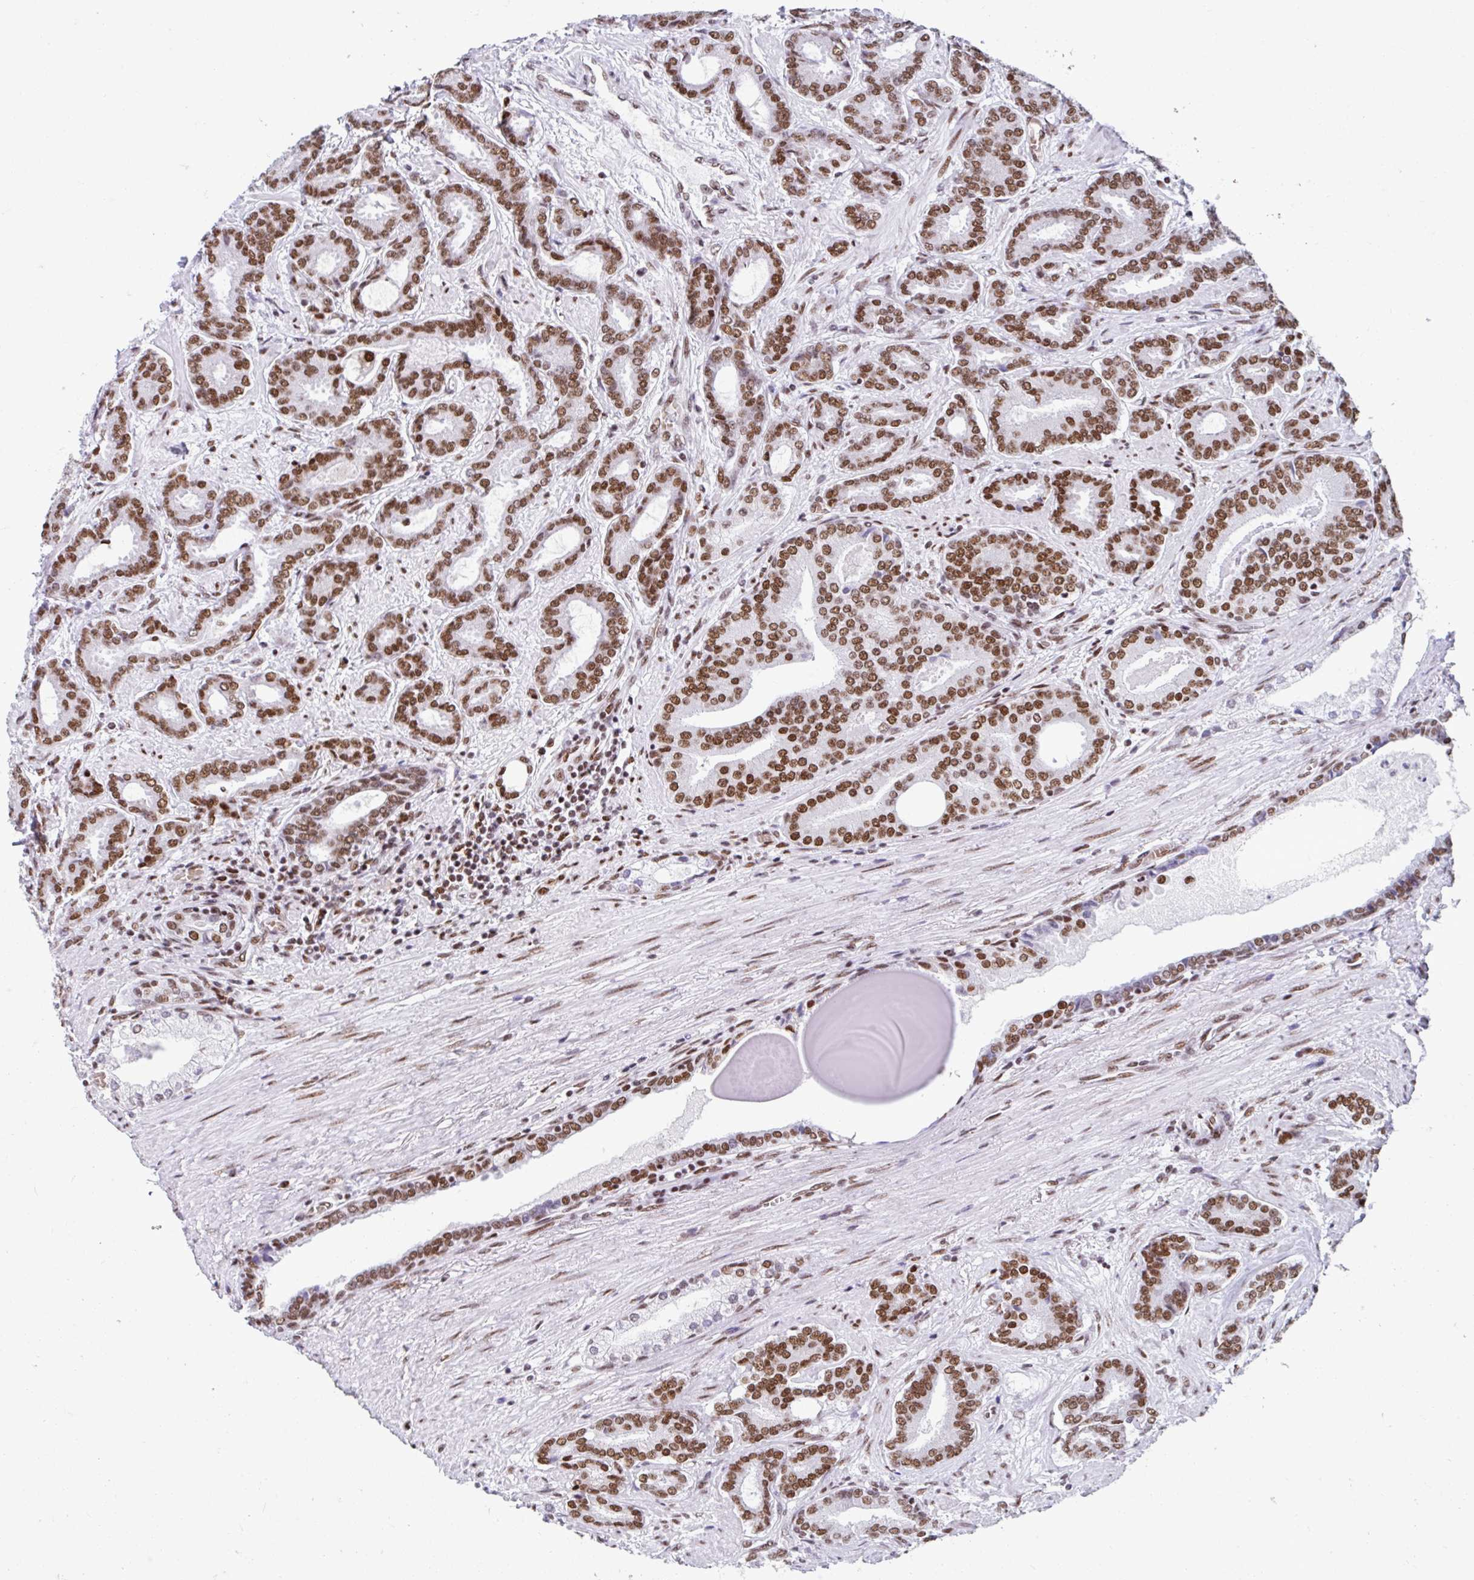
{"staining": {"intensity": "moderate", "quantity": ">75%", "location": "nuclear"}, "tissue": "prostate cancer", "cell_type": "Tumor cells", "image_type": "cancer", "snomed": [{"axis": "morphology", "description": "Adenocarcinoma, High grade"}, {"axis": "topography", "description": "Prostate"}], "caption": "A histopathology image of human prostate cancer stained for a protein displays moderate nuclear brown staining in tumor cells.", "gene": "KHDRBS1", "patient": {"sex": "male", "age": 62}}